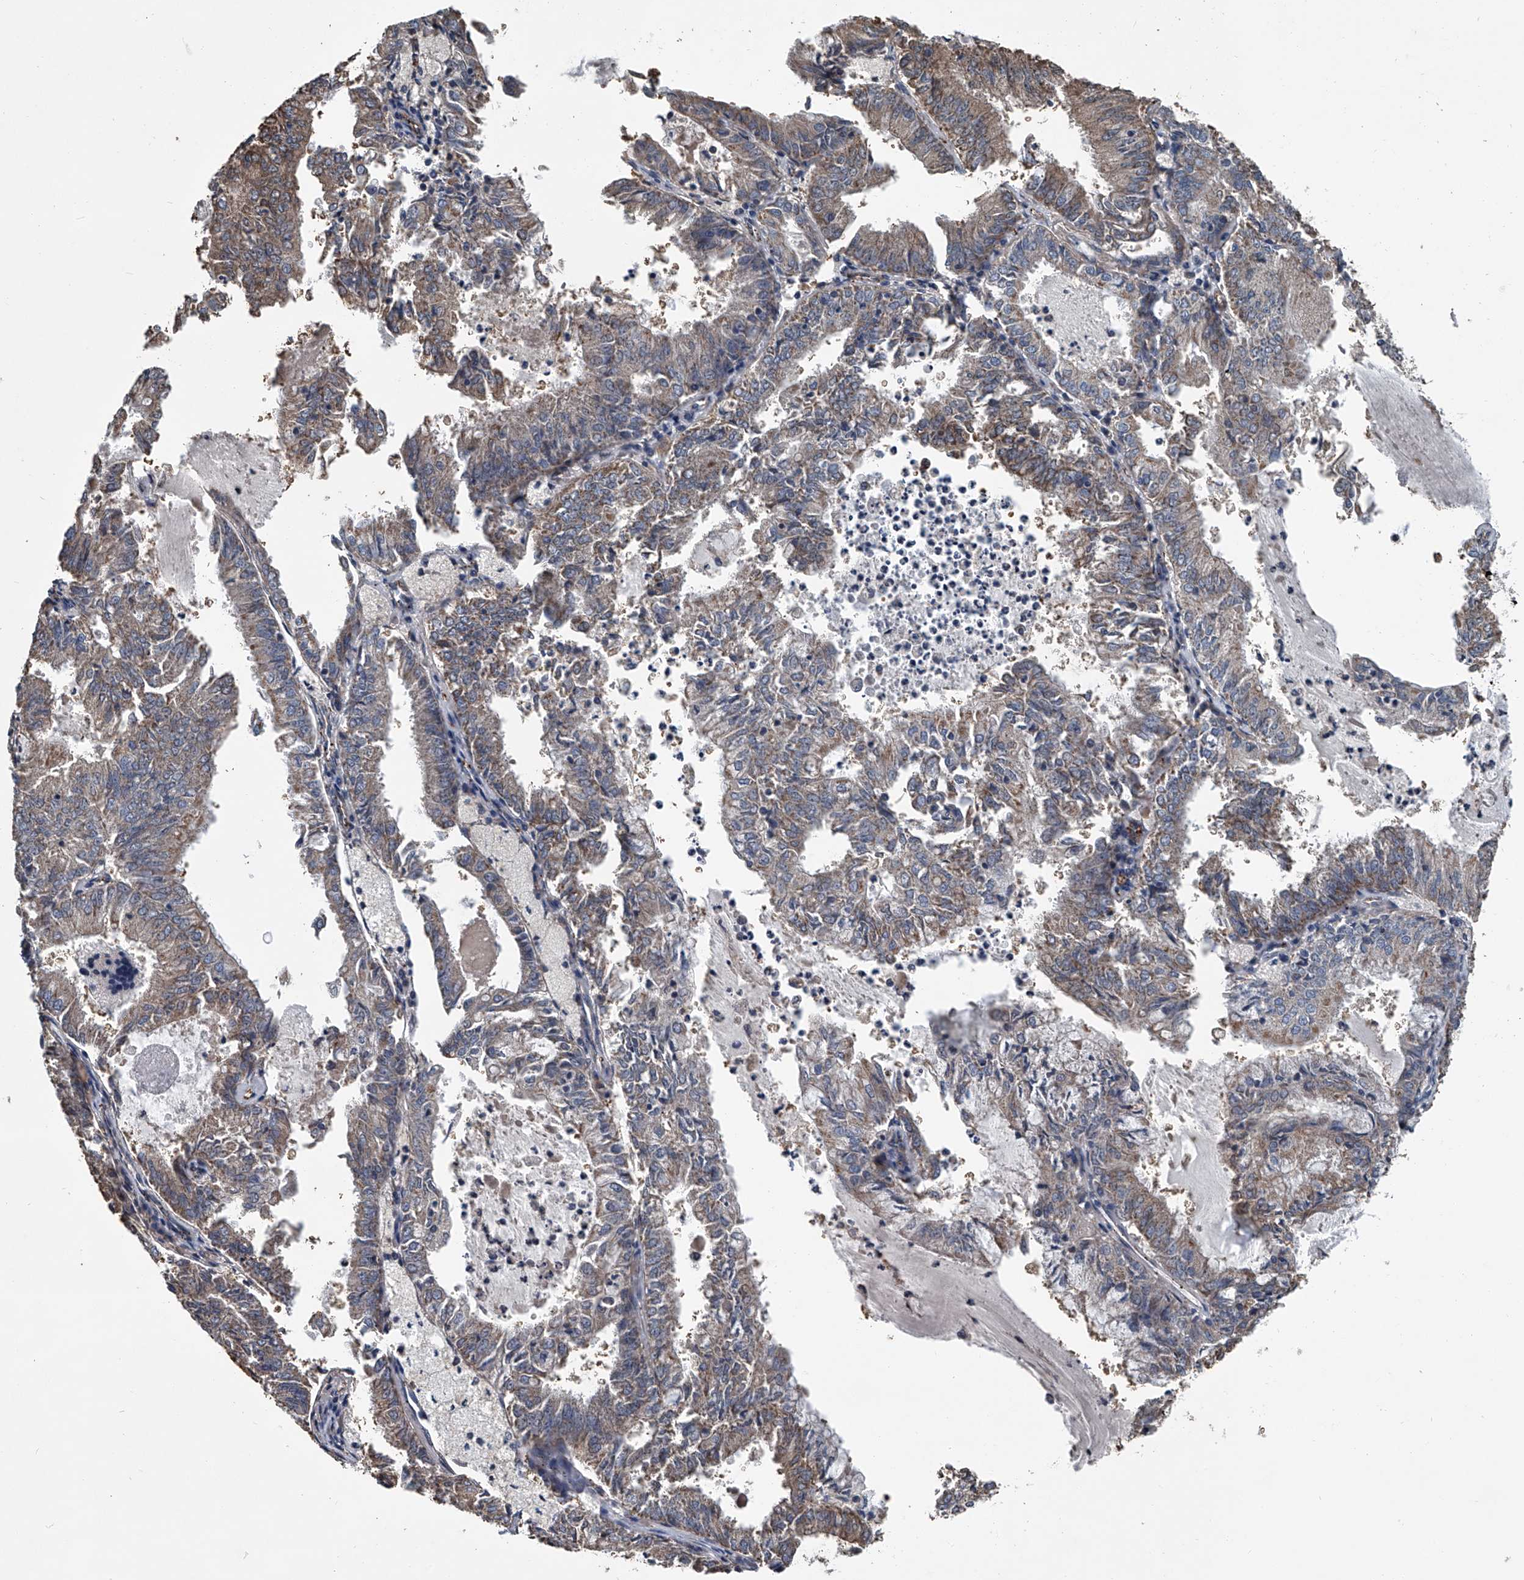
{"staining": {"intensity": "weak", "quantity": "25%-75%", "location": "cytoplasmic/membranous"}, "tissue": "endometrial cancer", "cell_type": "Tumor cells", "image_type": "cancer", "snomed": [{"axis": "morphology", "description": "Adenocarcinoma, NOS"}, {"axis": "topography", "description": "Endometrium"}], "caption": "A high-resolution image shows immunohistochemistry (IHC) staining of adenocarcinoma (endometrial), which shows weak cytoplasmic/membranous expression in approximately 25%-75% of tumor cells. (Brightfield microscopy of DAB IHC at high magnification).", "gene": "LDLRAD2", "patient": {"sex": "female", "age": 57}}